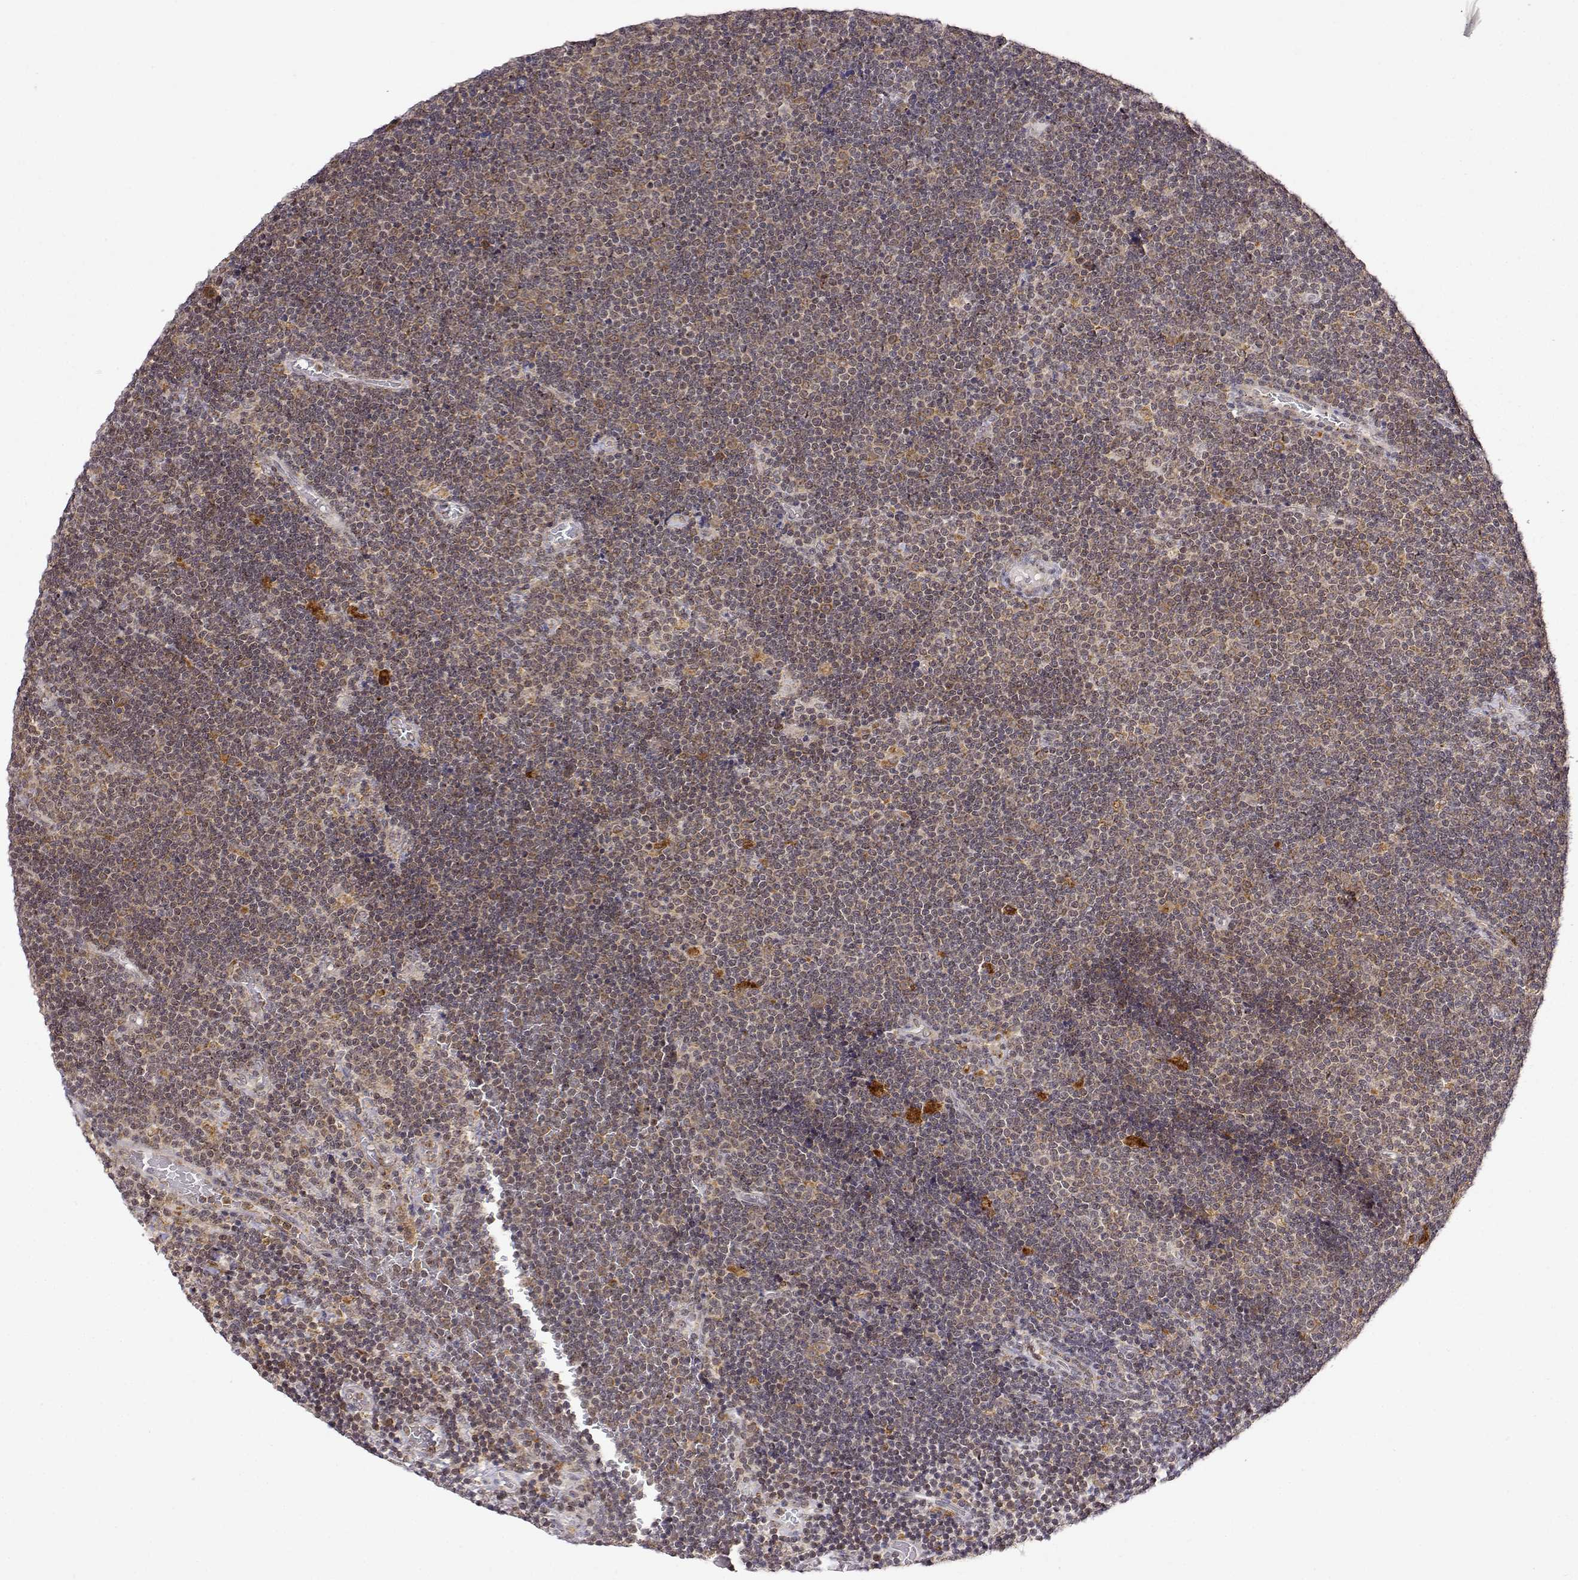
{"staining": {"intensity": "weak", "quantity": "25%-75%", "location": "cytoplasmic/membranous"}, "tissue": "lymphoma", "cell_type": "Tumor cells", "image_type": "cancer", "snomed": [{"axis": "morphology", "description": "Malignant lymphoma, non-Hodgkin's type, Low grade"}, {"axis": "topography", "description": "Brain"}], "caption": "The immunohistochemical stain shows weak cytoplasmic/membranous positivity in tumor cells of malignant lymphoma, non-Hodgkin's type (low-grade) tissue.", "gene": "RNF13", "patient": {"sex": "female", "age": 66}}